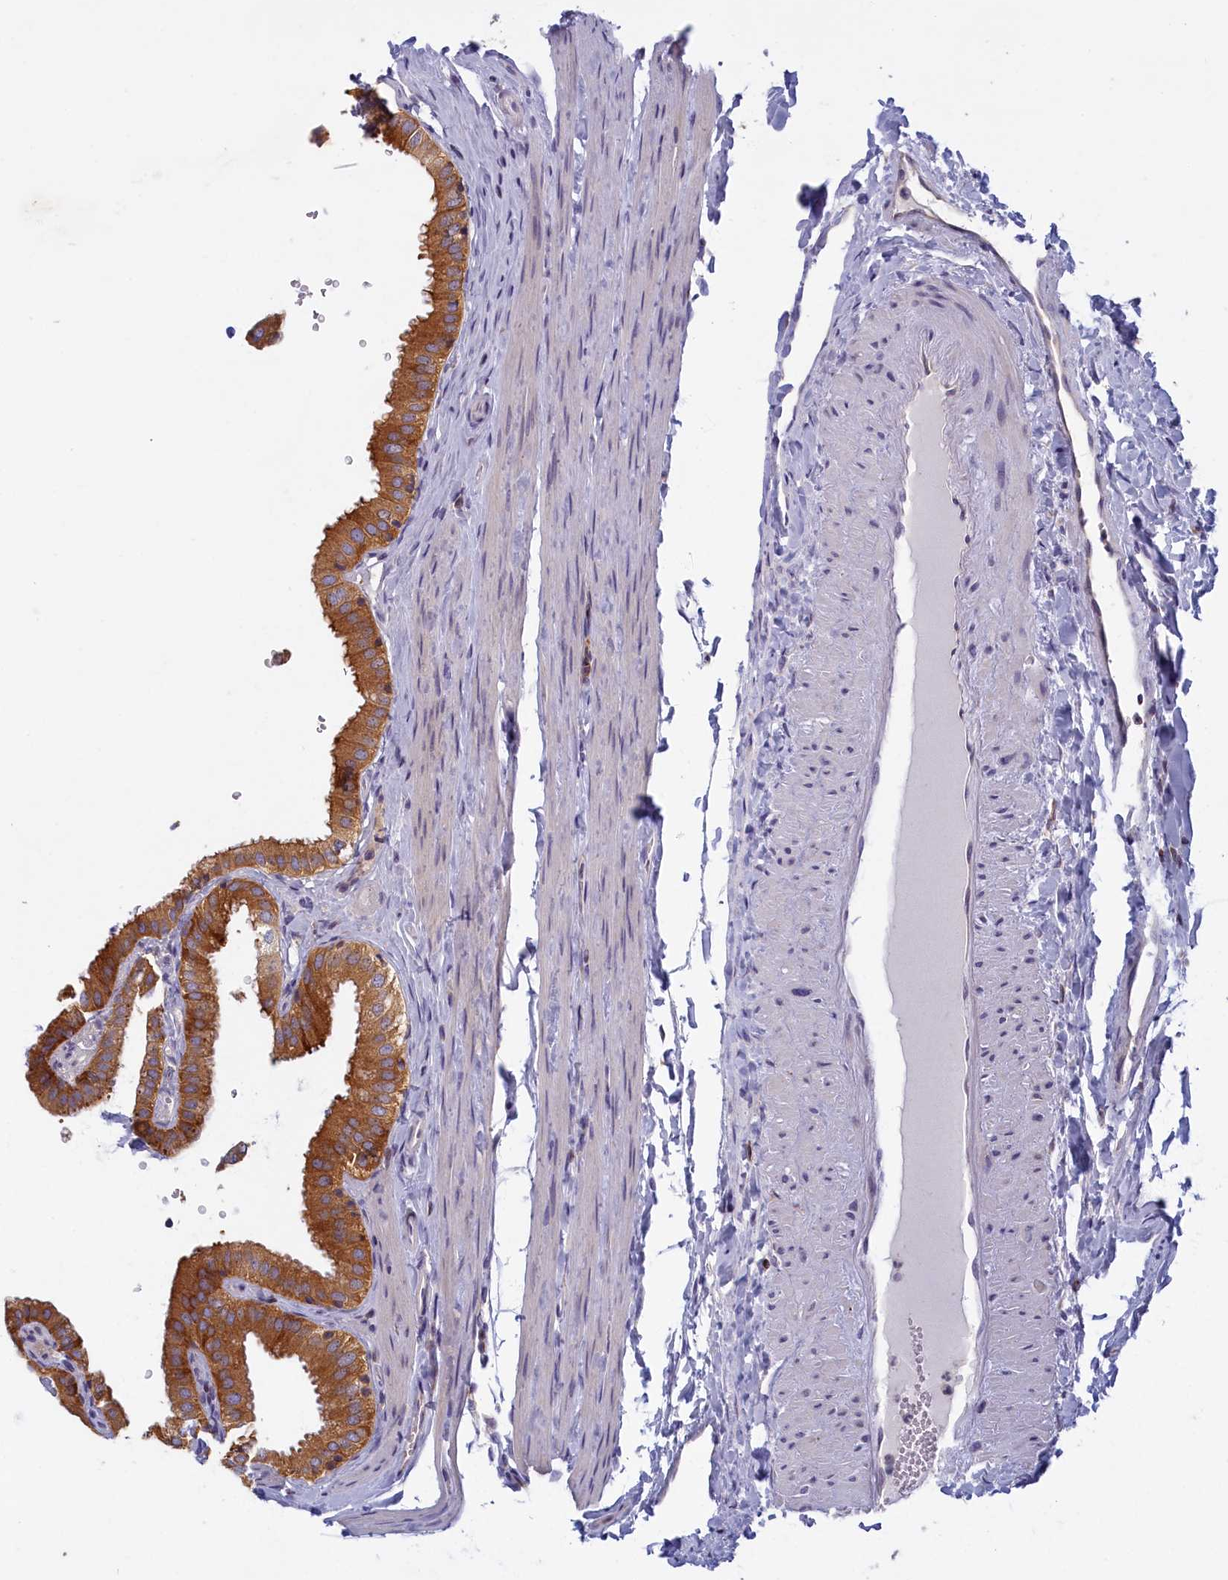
{"staining": {"intensity": "strong", "quantity": ">75%", "location": "cytoplasmic/membranous"}, "tissue": "gallbladder", "cell_type": "Glandular cells", "image_type": "normal", "snomed": [{"axis": "morphology", "description": "Normal tissue, NOS"}, {"axis": "topography", "description": "Gallbladder"}], "caption": "An immunohistochemistry histopathology image of normal tissue is shown. Protein staining in brown highlights strong cytoplasmic/membranous positivity in gallbladder within glandular cells. (DAB = brown stain, brightfield microscopy at high magnification).", "gene": "NOL10", "patient": {"sex": "female", "age": 61}}